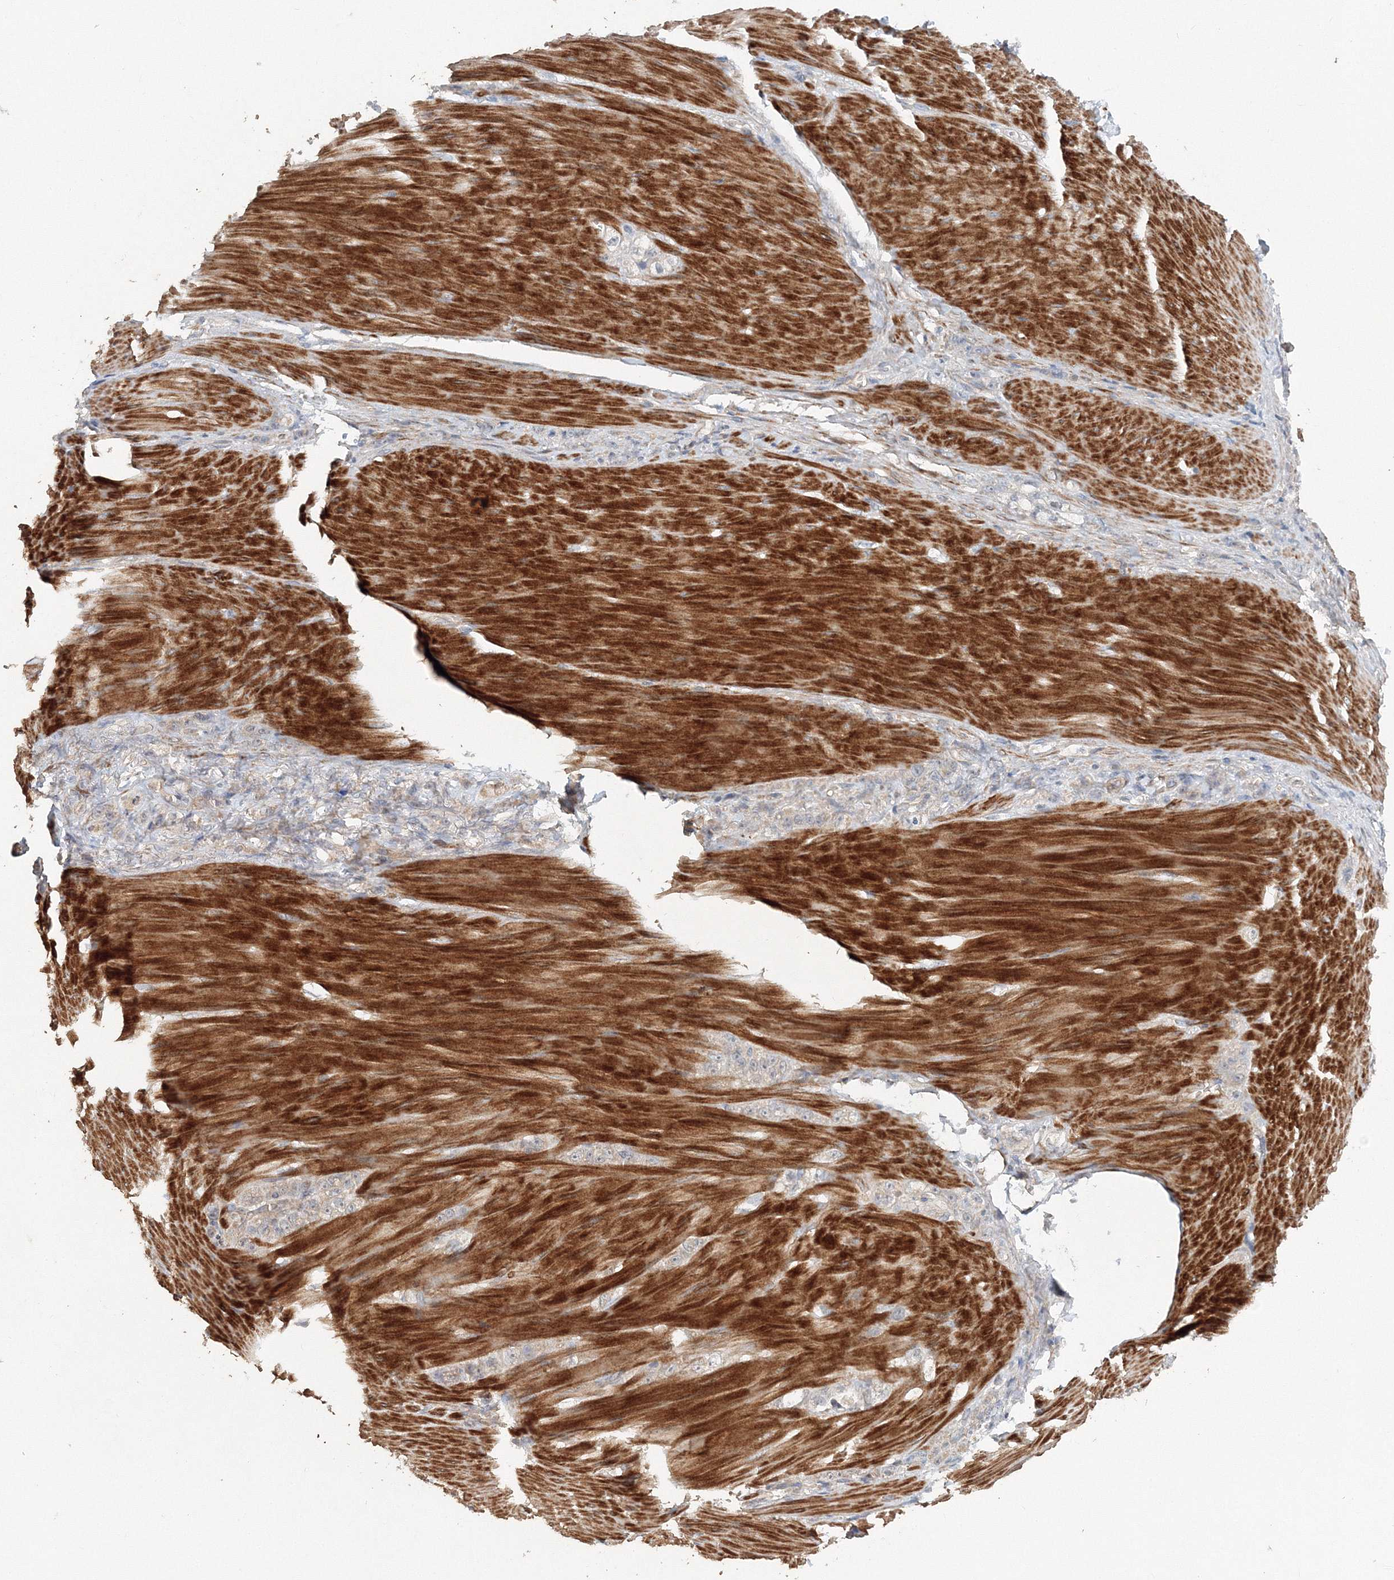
{"staining": {"intensity": "negative", "quantity": "none", "location": "none"}, "tissue": "stomach cancer", "cell_type": "Tumor cells", "image_type": "cancer", "snomed": [{"axis": "morphology", "description": "Normal tissue, NOS"}, {"axis": "morphology", "description": "Adenocarcinoma, NOS"}, {"axis": "topography", "description": "Stomach"}], "caption": "This micrograph is of stomach cancer stained with immunohistochemistry to label a protein in brown with the nuclei are counter-stained blue. There is no expression in tumor cells.", "gene": "NALF2", "patient": {"sex": "male", "age": 82}}